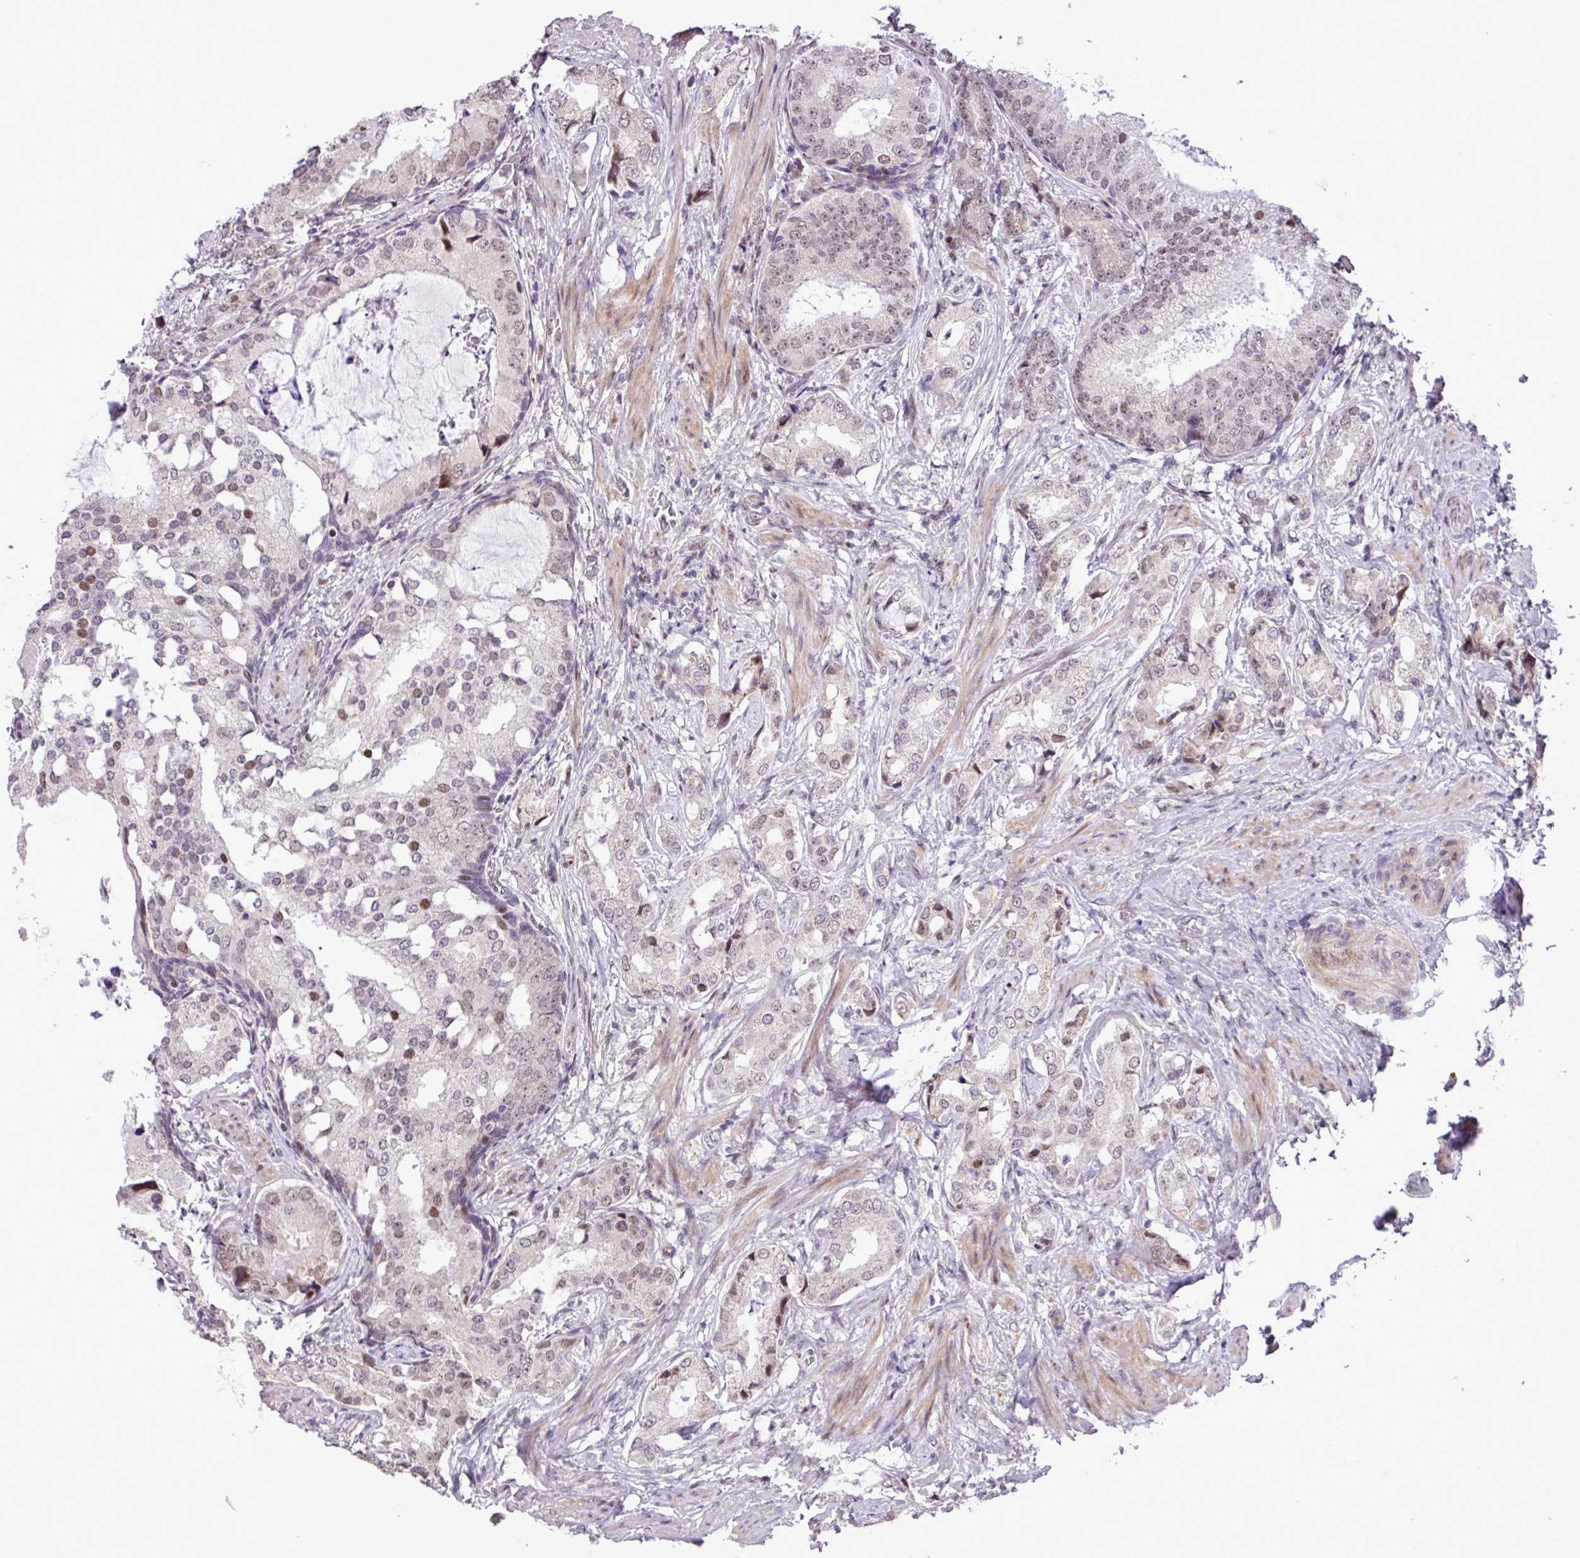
{"staining": {"intensity": "weak", "quantity": "25%-75%", "location": "nuclear"}, "tissue": "prostate cancer", "cell_type": "Tumor cells", "image_type": "cancer", "snomed": [{"axis": "morphology", "description": "Adenocarcinoma, Low grade"}, {"axis": "topography", "description": "Prostate"}], "caption": "Immunohistochemical staining of human prostate cancer (adenocarcinoma (low-grade)) shows low levels of weak nuclear protein positivity in approximately 25%-75% of tumor cells.", "gene": "ZNF354A", "patient": {"sex": "male", "age": 71}}